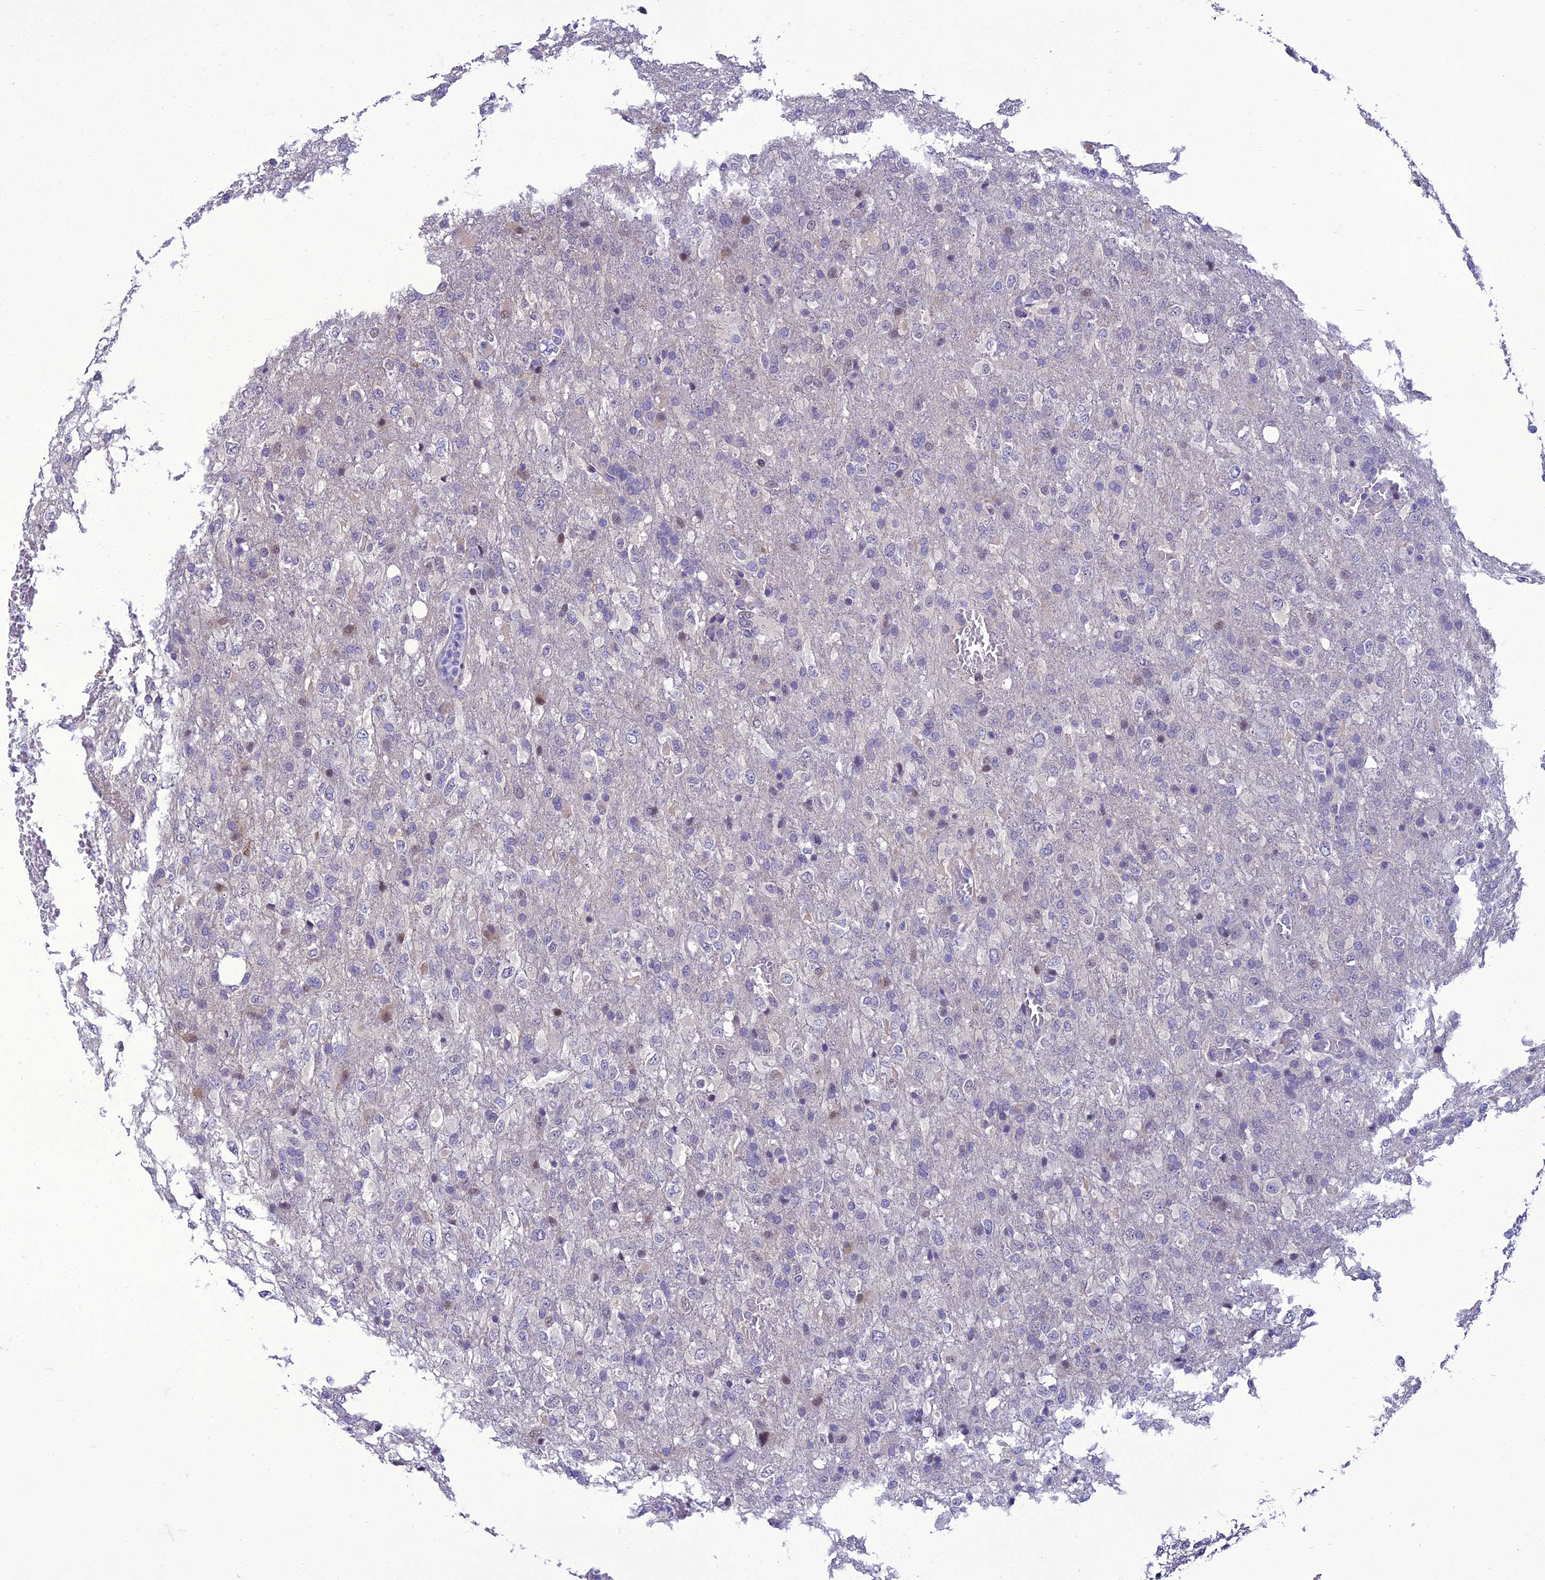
{"staining": {"intensity": "negative", "quantity": "none", "location": "none"}, "tissue": "glioma", "cell_type": "Tumor cells", "image_type": "cancer", "snomed": [{"axis": "morphology", "description": "Glioma, malignant, High grade"}, {"axis": "topography", "description": "Brain"}], "caption": "The micrograph demonstrates no significant staining in tumor cells of glioma.", "gene": "GAB4", "patient": {"sex": "female", "age": 74}}